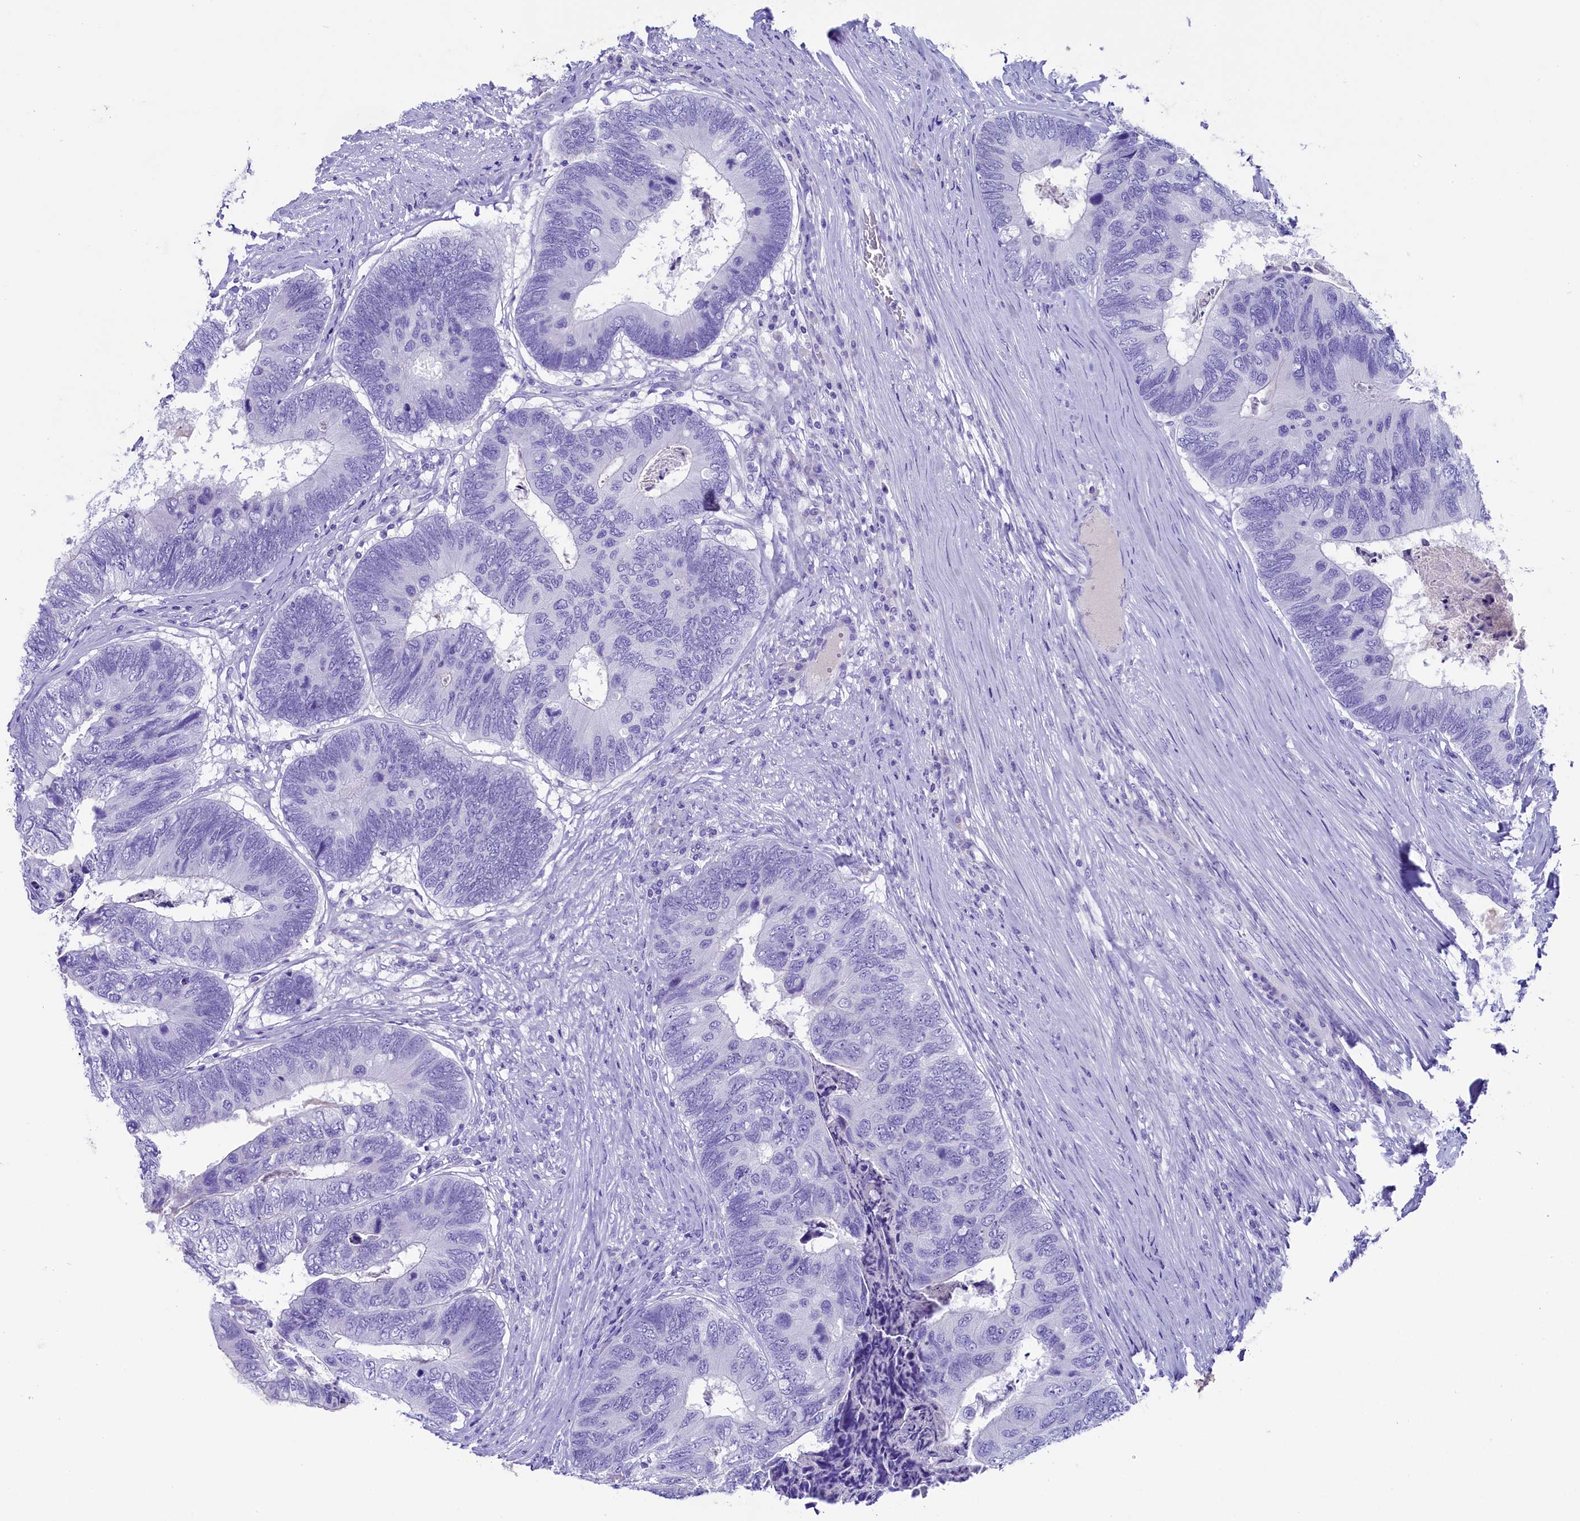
{"staining": {"intensity": "negative", "quantity": "none", "location": "none"}, "tissue": "colorectal cancer", "cell_type": "Tumor cells", "image_type": "cancer", "snomed": [{"axis": "morphology", "description": "Adenocarcinoma, NOS"}, {"axis": "topography", "description": "Colon"}], "caption": "An immunohistochemistry micrograph of adenocarcinoma (colorectal) is shown. There is no staining in tumor cells of adenocarcinoma (colorectal). (DAB (3,3'-diaminobenzidine) IHC, high magnification).", "gene": "SKIDA1", "patient": {"sex": "female", "age": 67}}